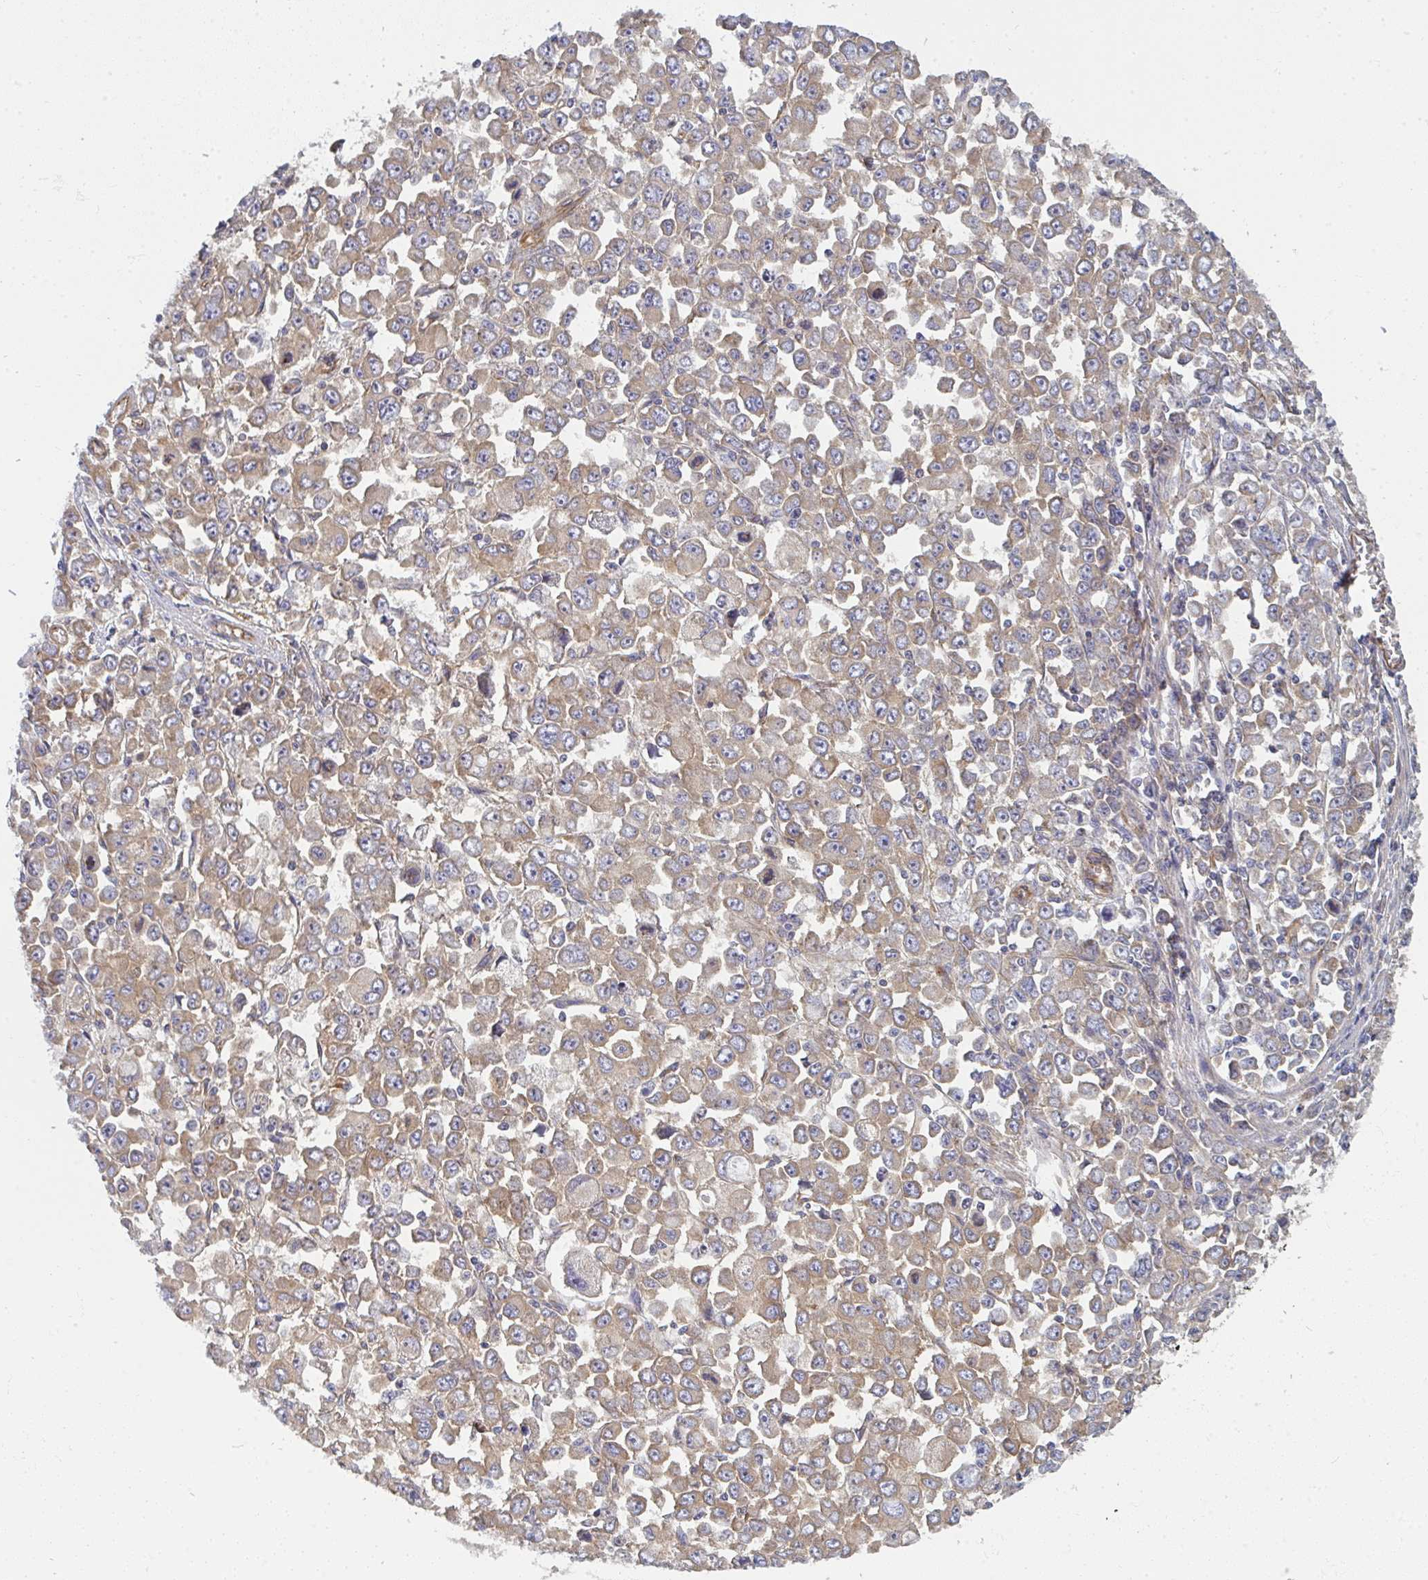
{"staining": {"intensity": "weak", "quantity": ">75%", "location": "cytoplasmic/membranous"}, "tissue": "stomach cancer", "cell_type": "Tumor cells", "image_type": "cancer", "snomed": [{"axis": "morphology", "description": "Adenocarcinoma, NOS"}, {"axis": "topography", "description": "Stomach, upper"}], "caption": "High-magnification brightfield microscopy of stomach adenocarcinoma stained with DAB (3,3'-diaminobenzidine) (brown) and counterstained with hematoxylin (blue). tumor cells exhibit weak cytoplasmic/membranous positivity is present in approximately>75% of cells.", "gene": "DYNC1I2", "patient": {"sex": "male", "age": 70}}